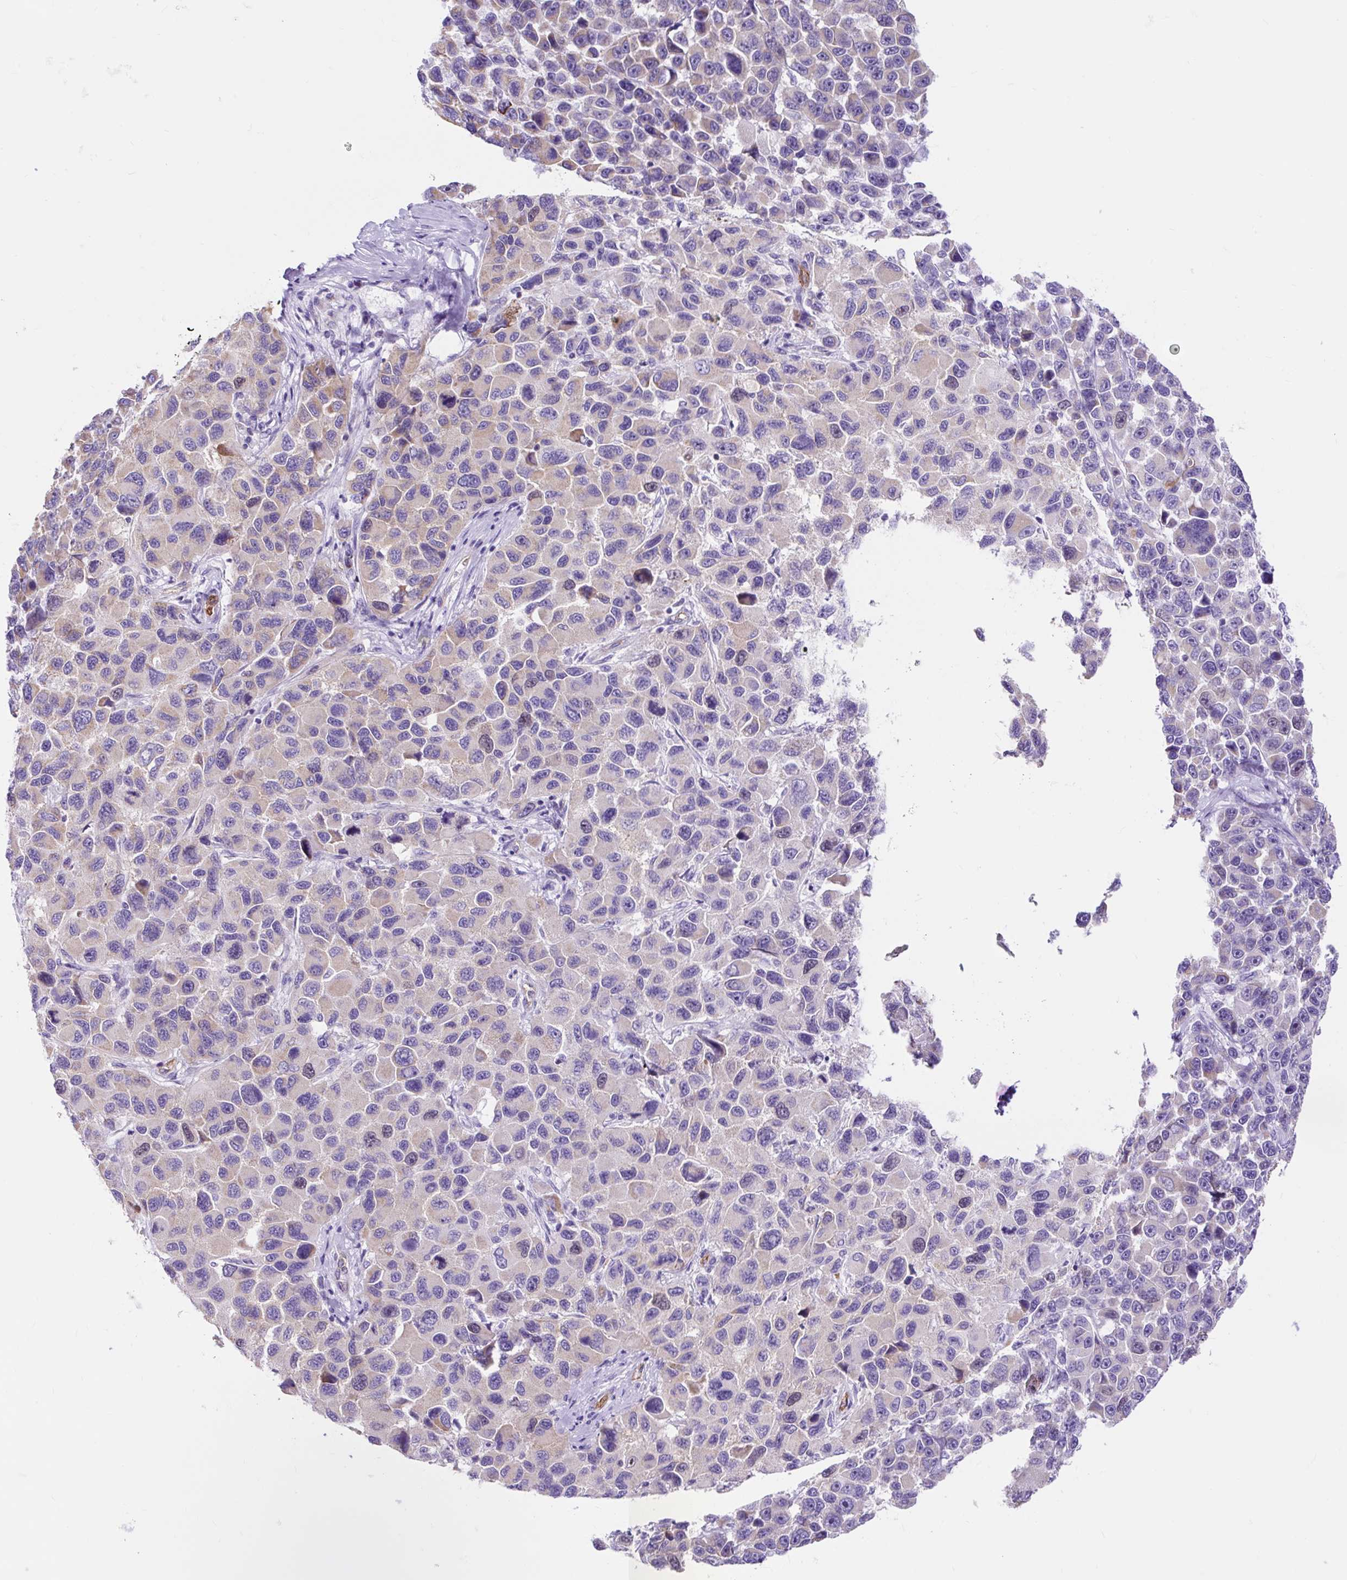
{"staining": {"intensity": "weak", "quantity": "<25%", "location": "cytoplasmic/membranous"}, "tissue": "melanoma", "cell_type": "Tumor cells", "image_type": "cancer", "snomed": [{"axis": "morphology", "description": "Malignant melanoma, NOS"}, {"axis": "topography", "description": "Skin"}], "caption": "Immunohistochemical staining of malignant melanoma shows no significant positivity in tumor cells. The staining was performed using DAB (3,3'-diaminobenzidine) to visualize the protein expression in brown, while the nuclei were stained in blue with hematoxylin (Magnification: 20x).", "gene": "HIP1R", "patient": {"sex": "male", "age": 53}}